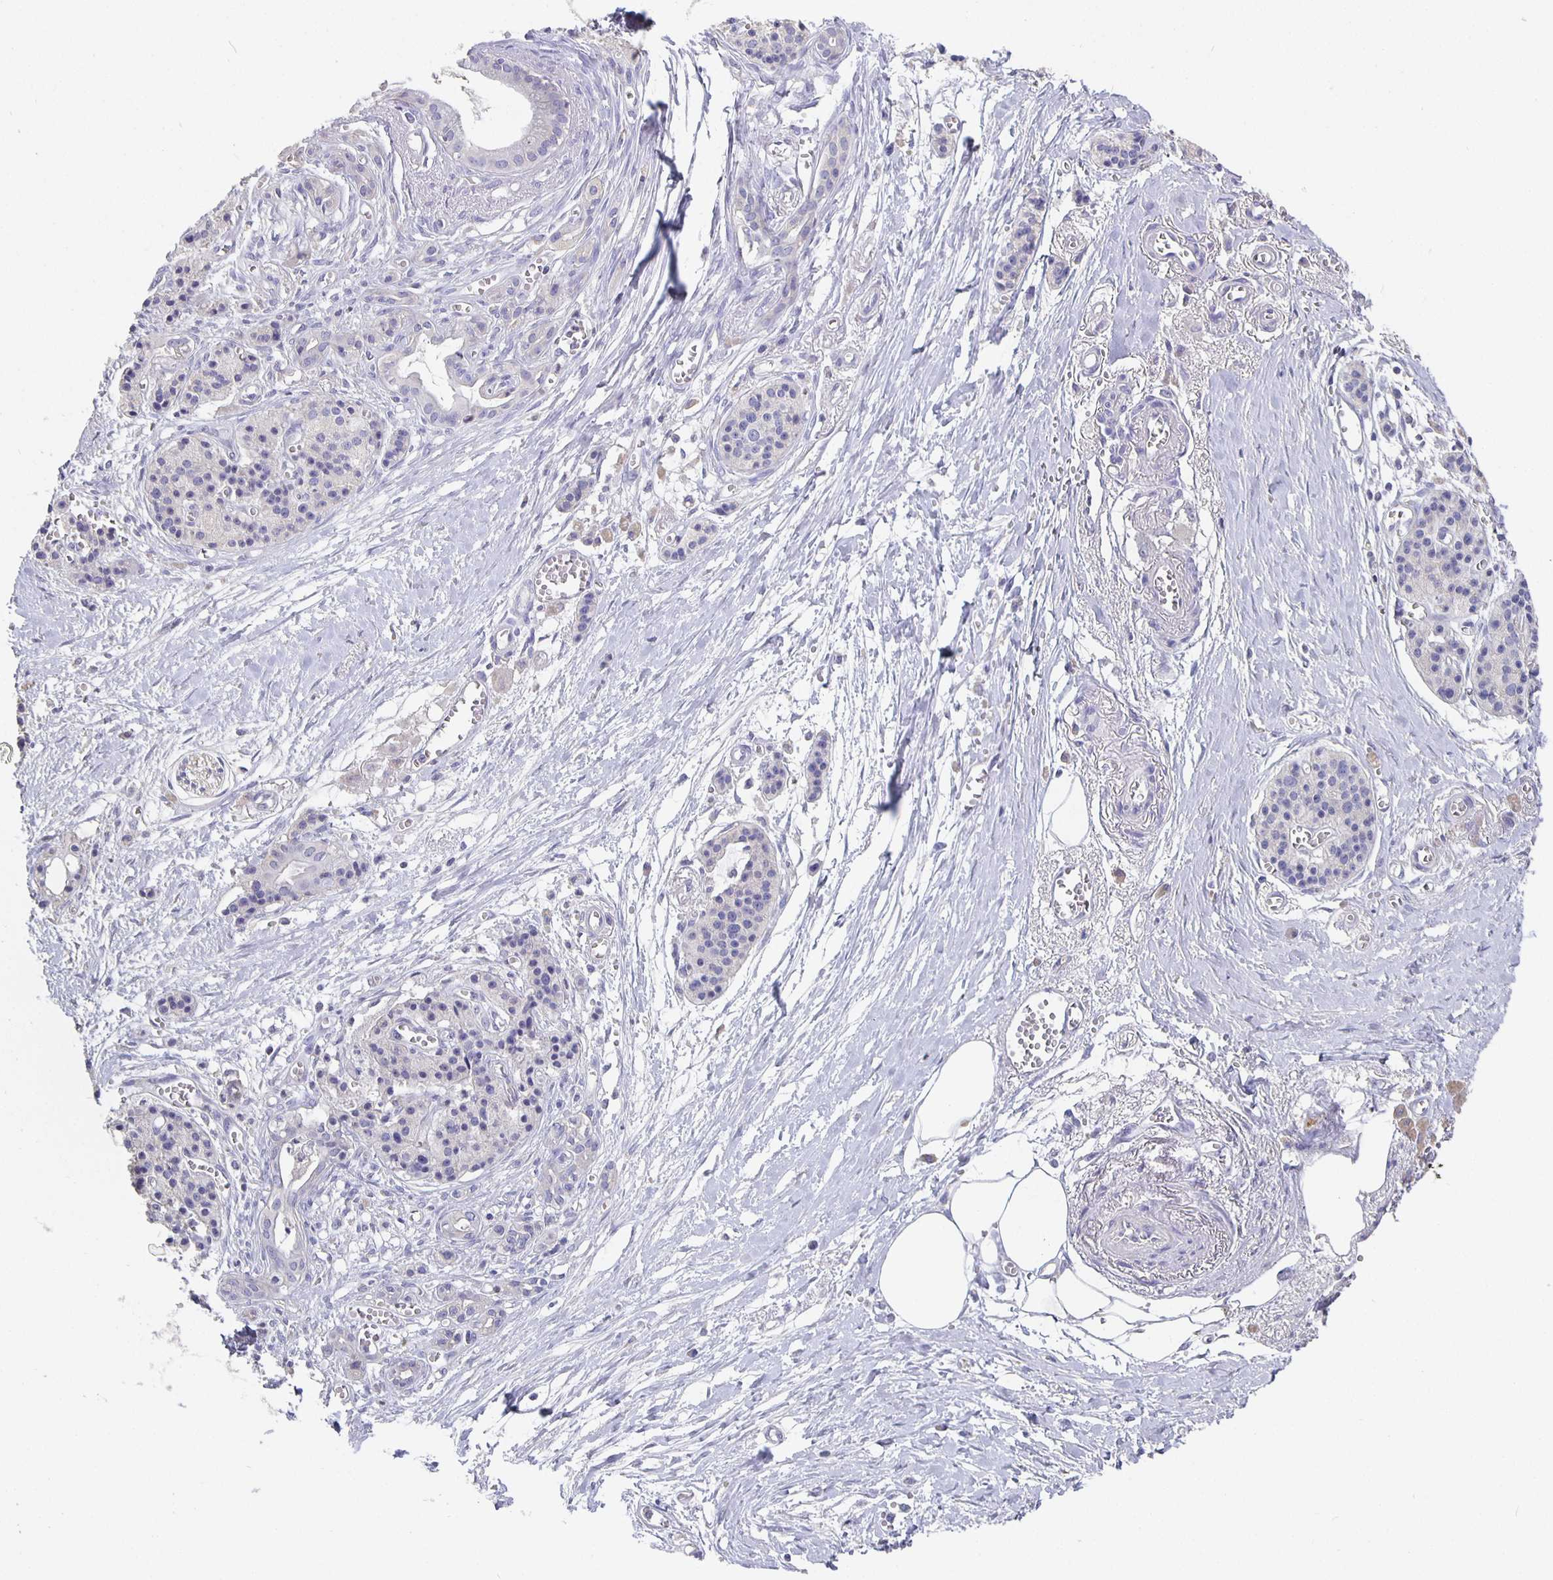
{"staining": {"intensity": "negative", "quantity": "none", "location": "none"}, "tissue": "pancreatic cancer", "cell_type": "Tumor cells", "image_type": "cancer", "snomed": [{"axis": "morphology", "description": "Adenocarcinoma, NOS"}, {"axis": "topography", "description": "Pancreas"}], "caption": "High power microscopy image of an IHC histopathology image of pancreatic adenocarcinoma, revealing no significant positivity in tumor cells.", "gene": "CFAP74", "patient": {"sex": "male", "age": 71}}